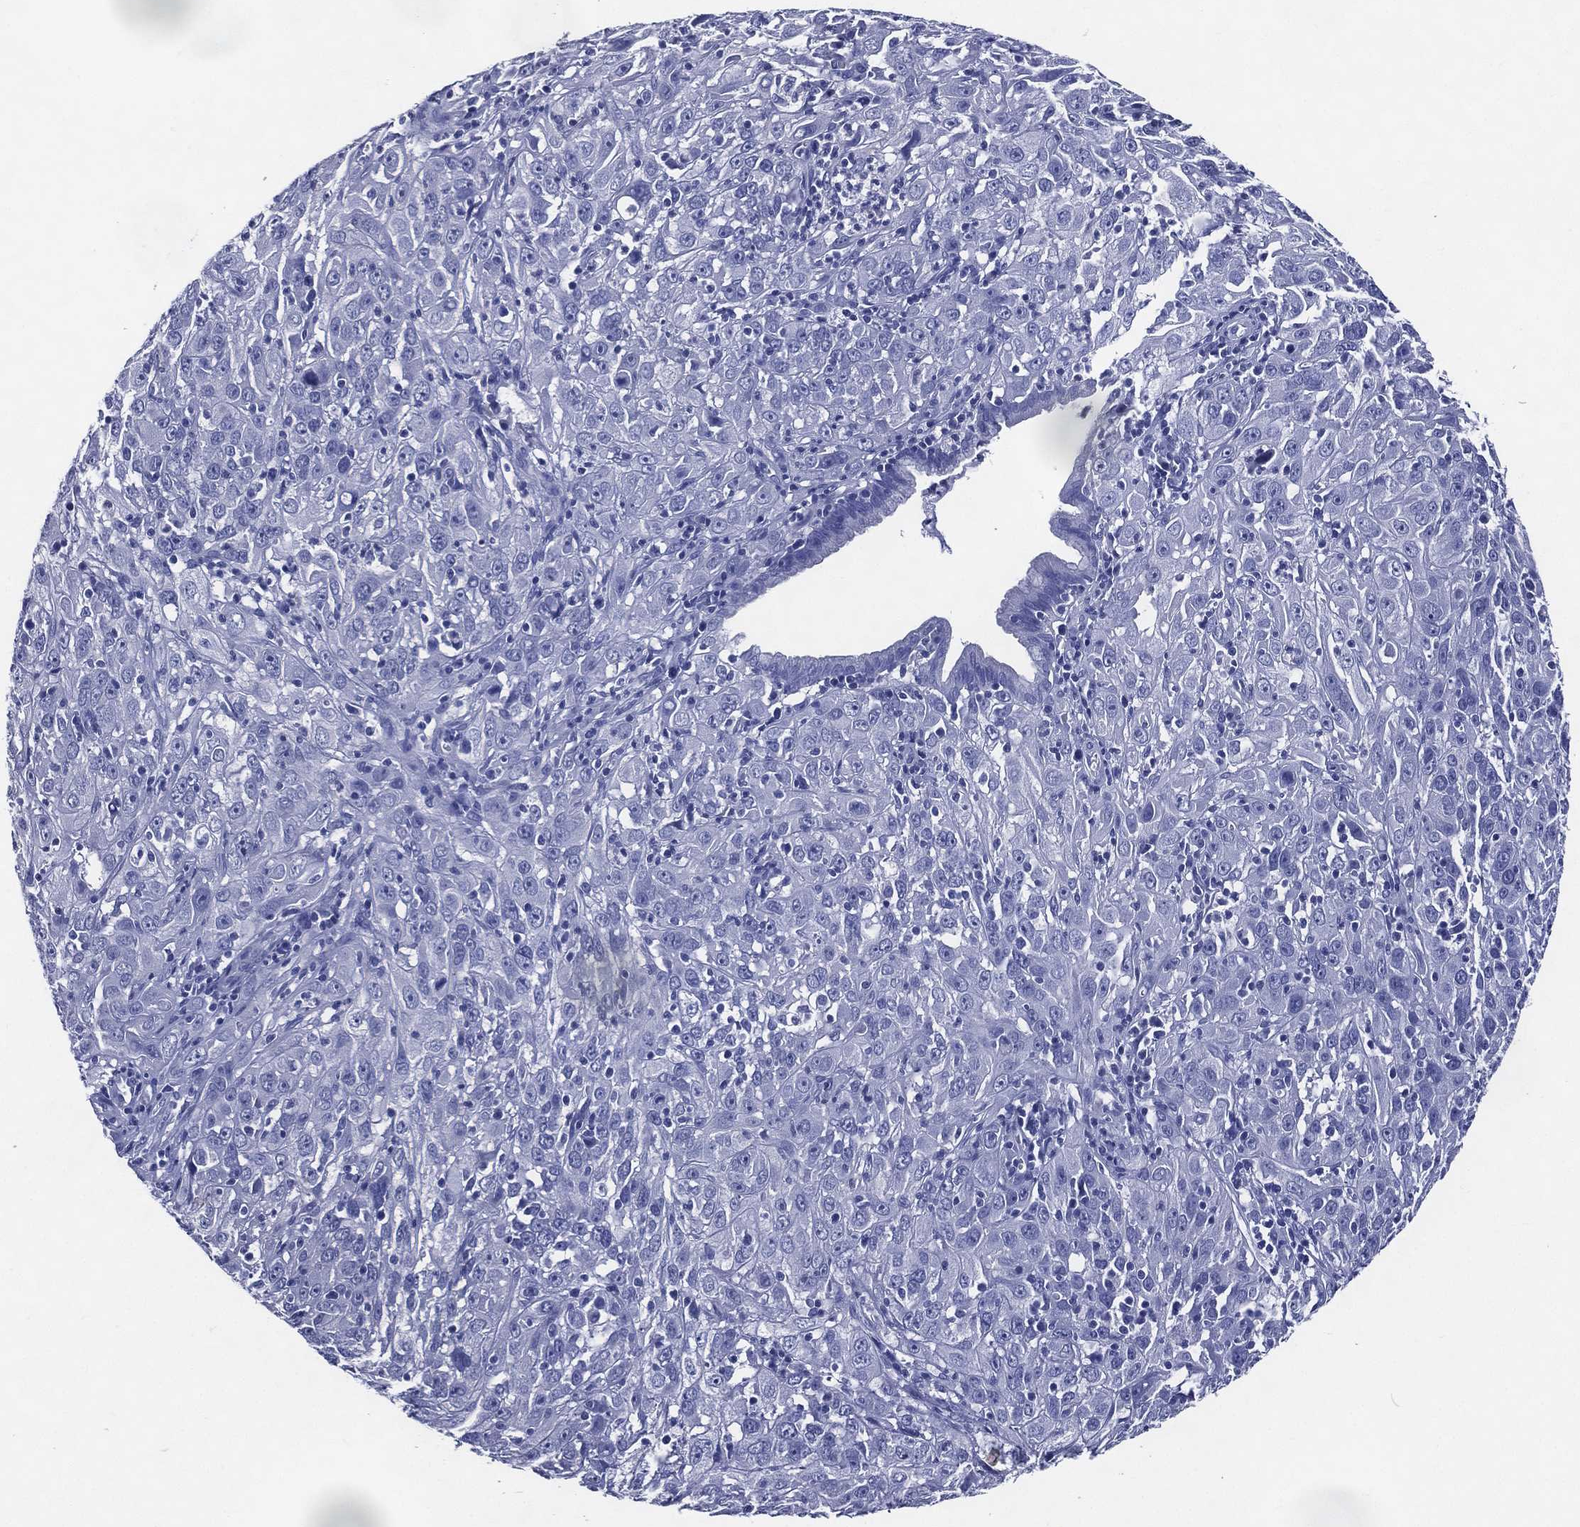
{"staining": {"intensity": "negative", "quantity": "none", "location": "none"}, "tissue": "cervical cancer", "cell_type": "Tumor cells", "image_type": "cancer", "snomed": [{"axis": "morphology", "description": "Squamous cell carcinoma, NOS"}, {"axis": "topography", "description": "Cervix"}], "caption": "IHC of human squamous cell carcinoma (cervical) exhibits no positivity in tumor cells.", "gene": "ACE2", "patient": {"sex": "female", "age": 32}}